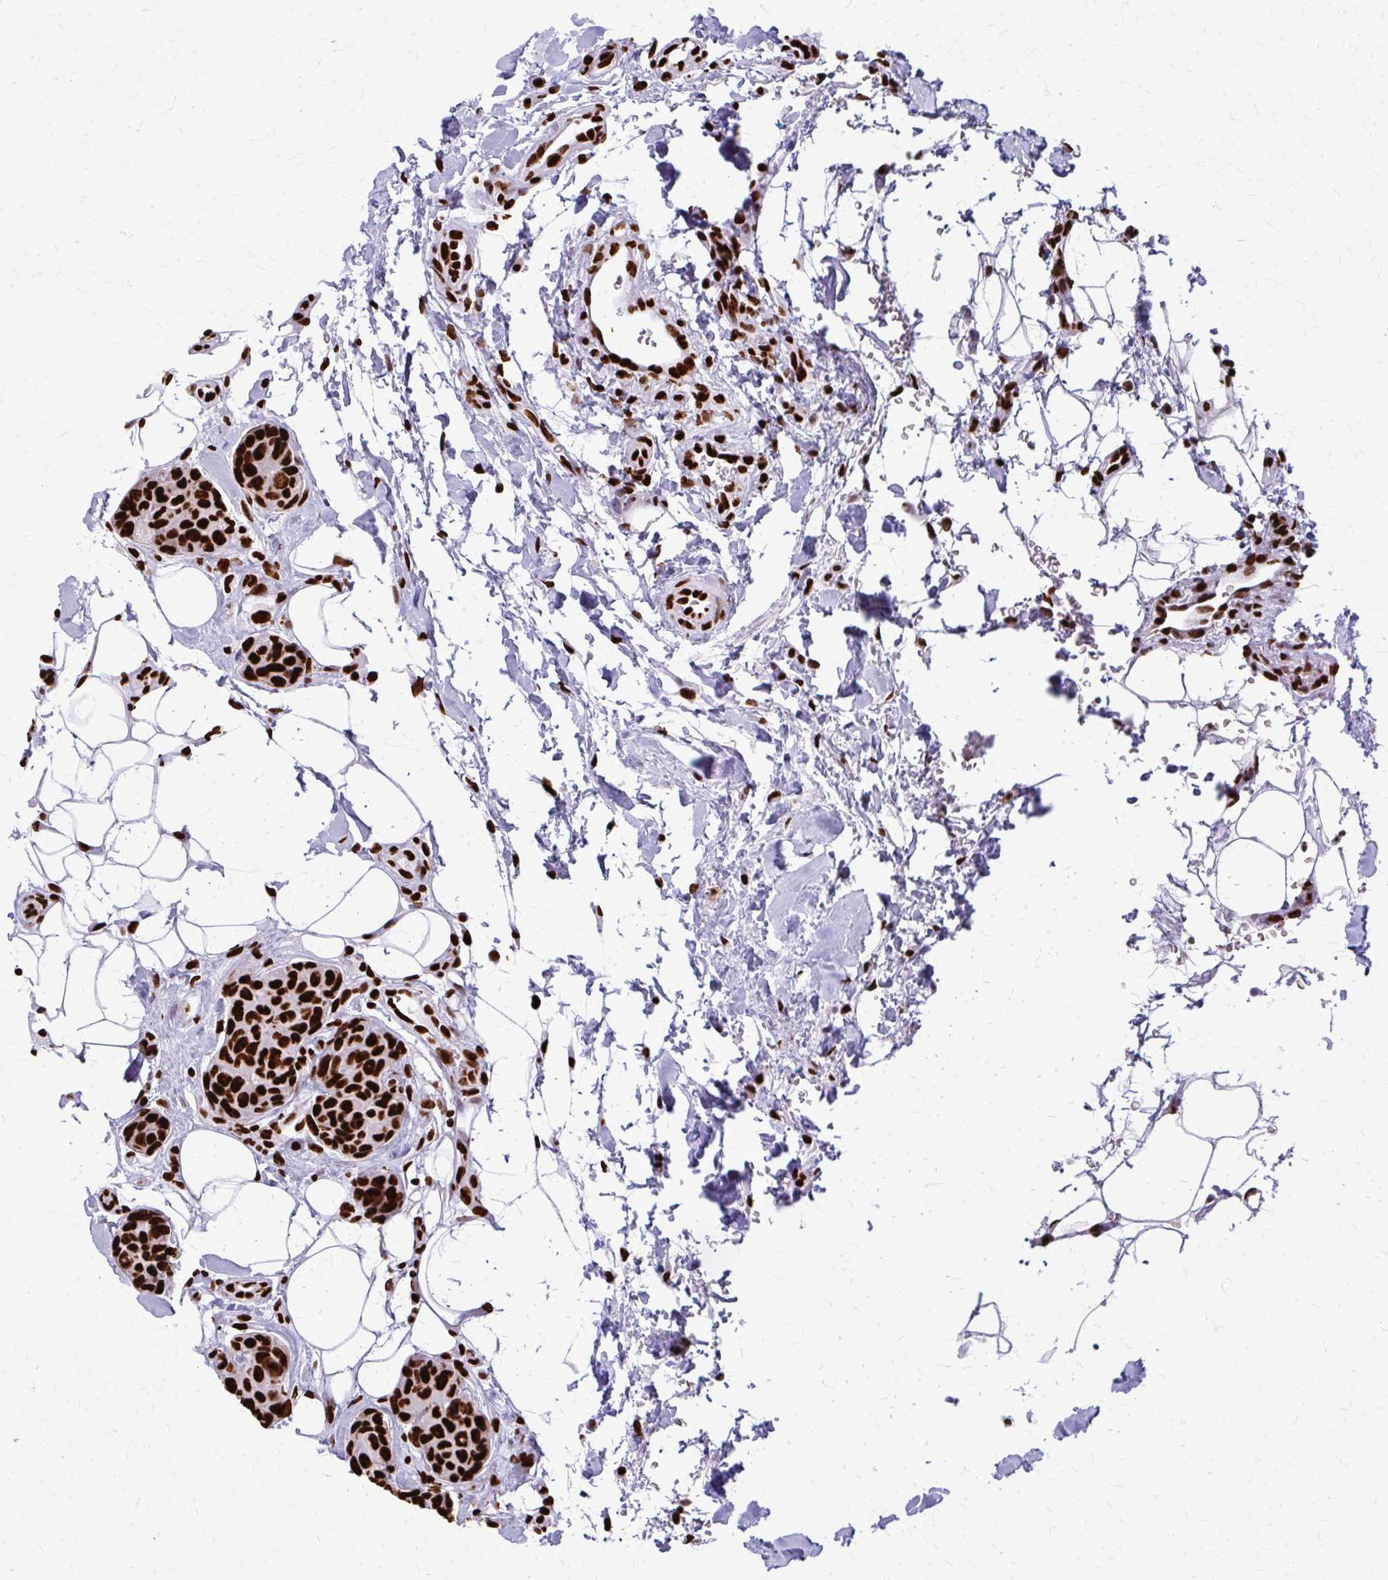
{"staining": {"intensity": "strong", "quantity": ">75%", "location": "nuclear"}, "tissue": "breast cancer", "cell_type": "Tumor cells", "image_type": "cancer", "snomed": [{"axis": "morphology", "description": "Duct carcinoma"}, {"axis": "topography", "description": "Breast"}, {"axis": "topography", "description": "Lymph node"}], "caption": "Immunohistochemistry (IHC) (DAB (3,3'-diaminobenzidine)) staining of human breast cancer (intraductal carcinoma) demonstrates strong nuclear protein positivity in approximately >75% of tumor cells. The staining was performed using DAB (3,3'-diaminobenzidine), with brown indicating positive protein expression. Nuclei are stained blue with hematoxylin.", "gene": "SFPQ", "patient": {"sex": "female", "age": 80}}